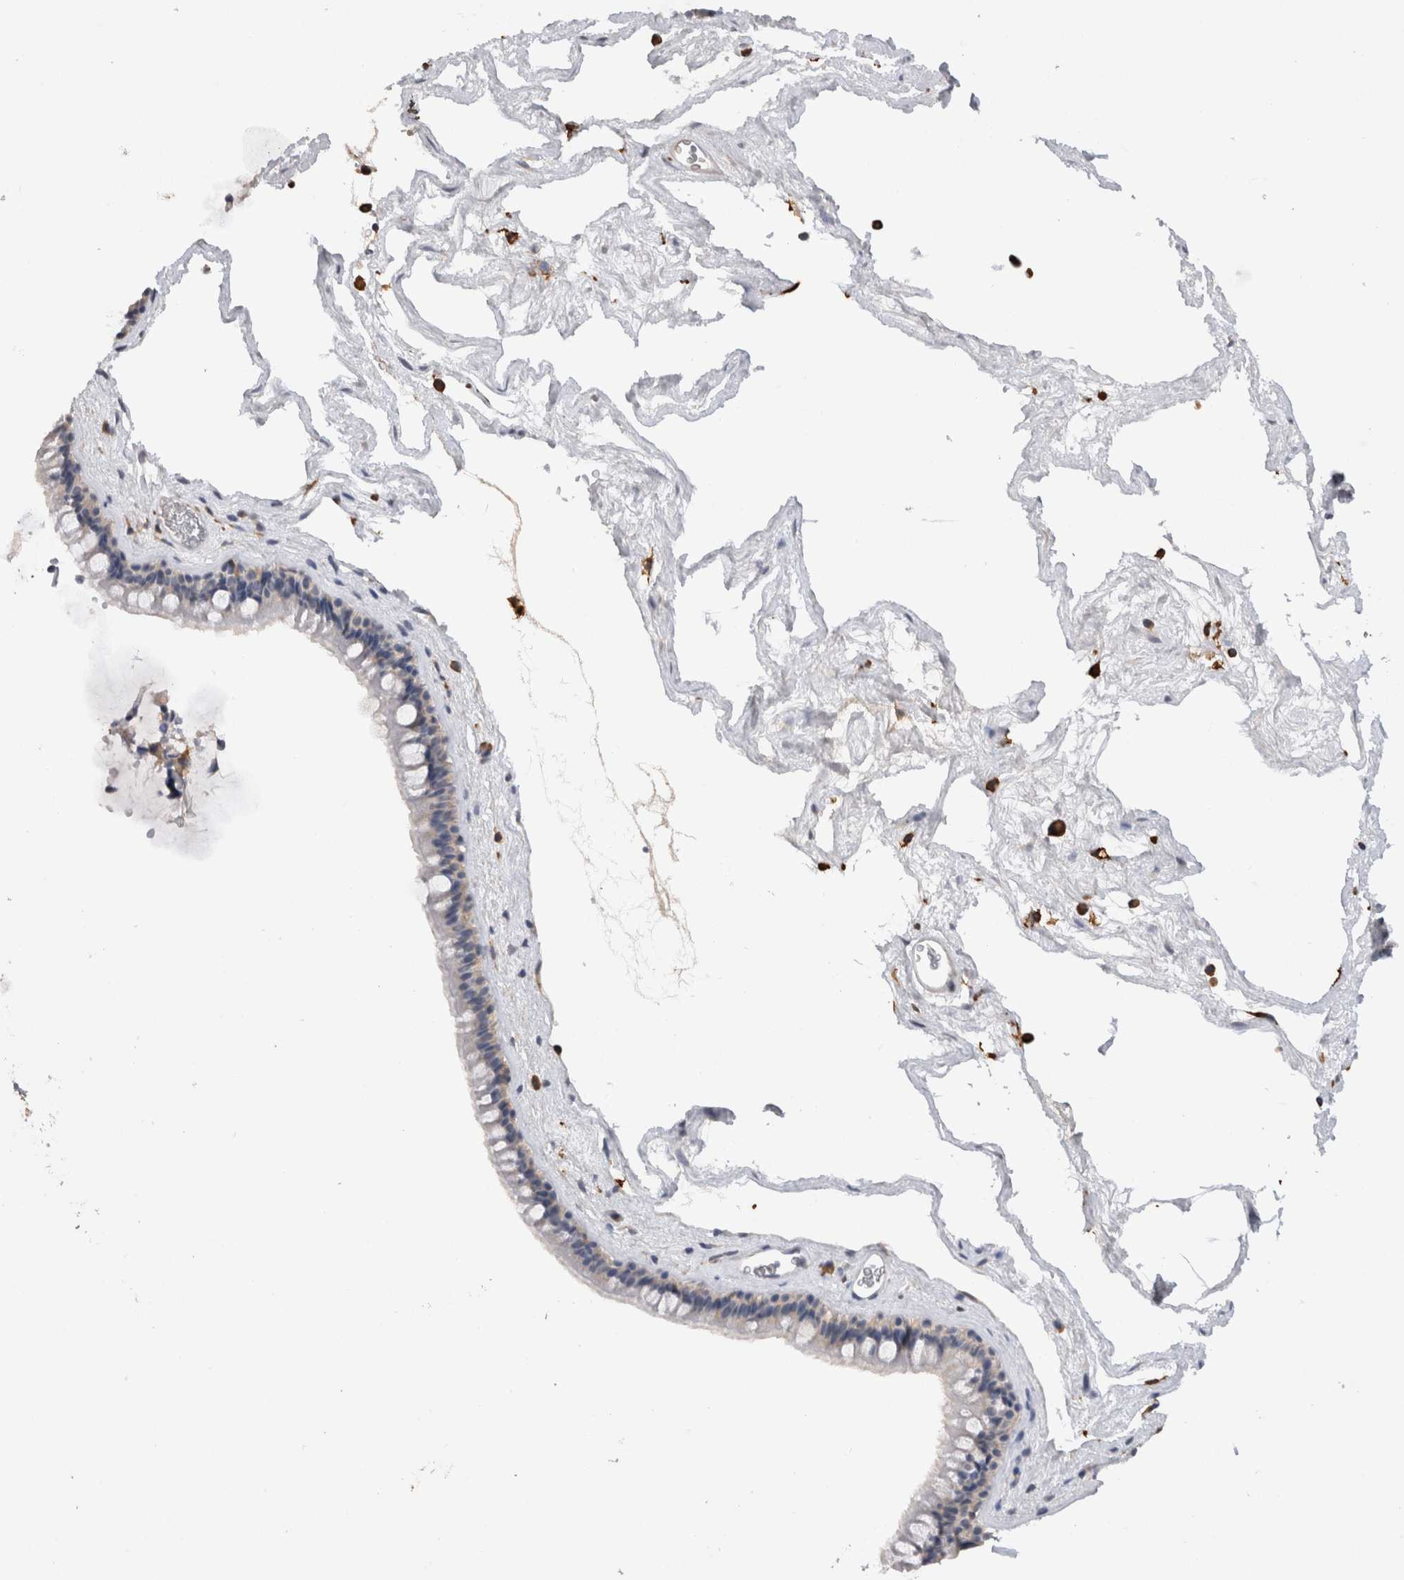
{"staining": {"intensity": "weak", "quantity": "<25%", "location": "cytoplasmic/membranous"}, "tissue": "nasopharynx", "cell_type": "Respiratory epithelial cells", "image_type": "normal", "snomed": [{"axis": "morphology", "description": "Normal tissue, NOS"}, {"axis": "morphology", "description": "Inflammation, NOS"}, {"axis": "topography", "description": "Nasopharynx"}], "caption": "Respiratory epithelial cells show no significant expression in normal nasopharynx.", "gene": "VSIG4", "patient": {"sex": "male", "age": 48}}